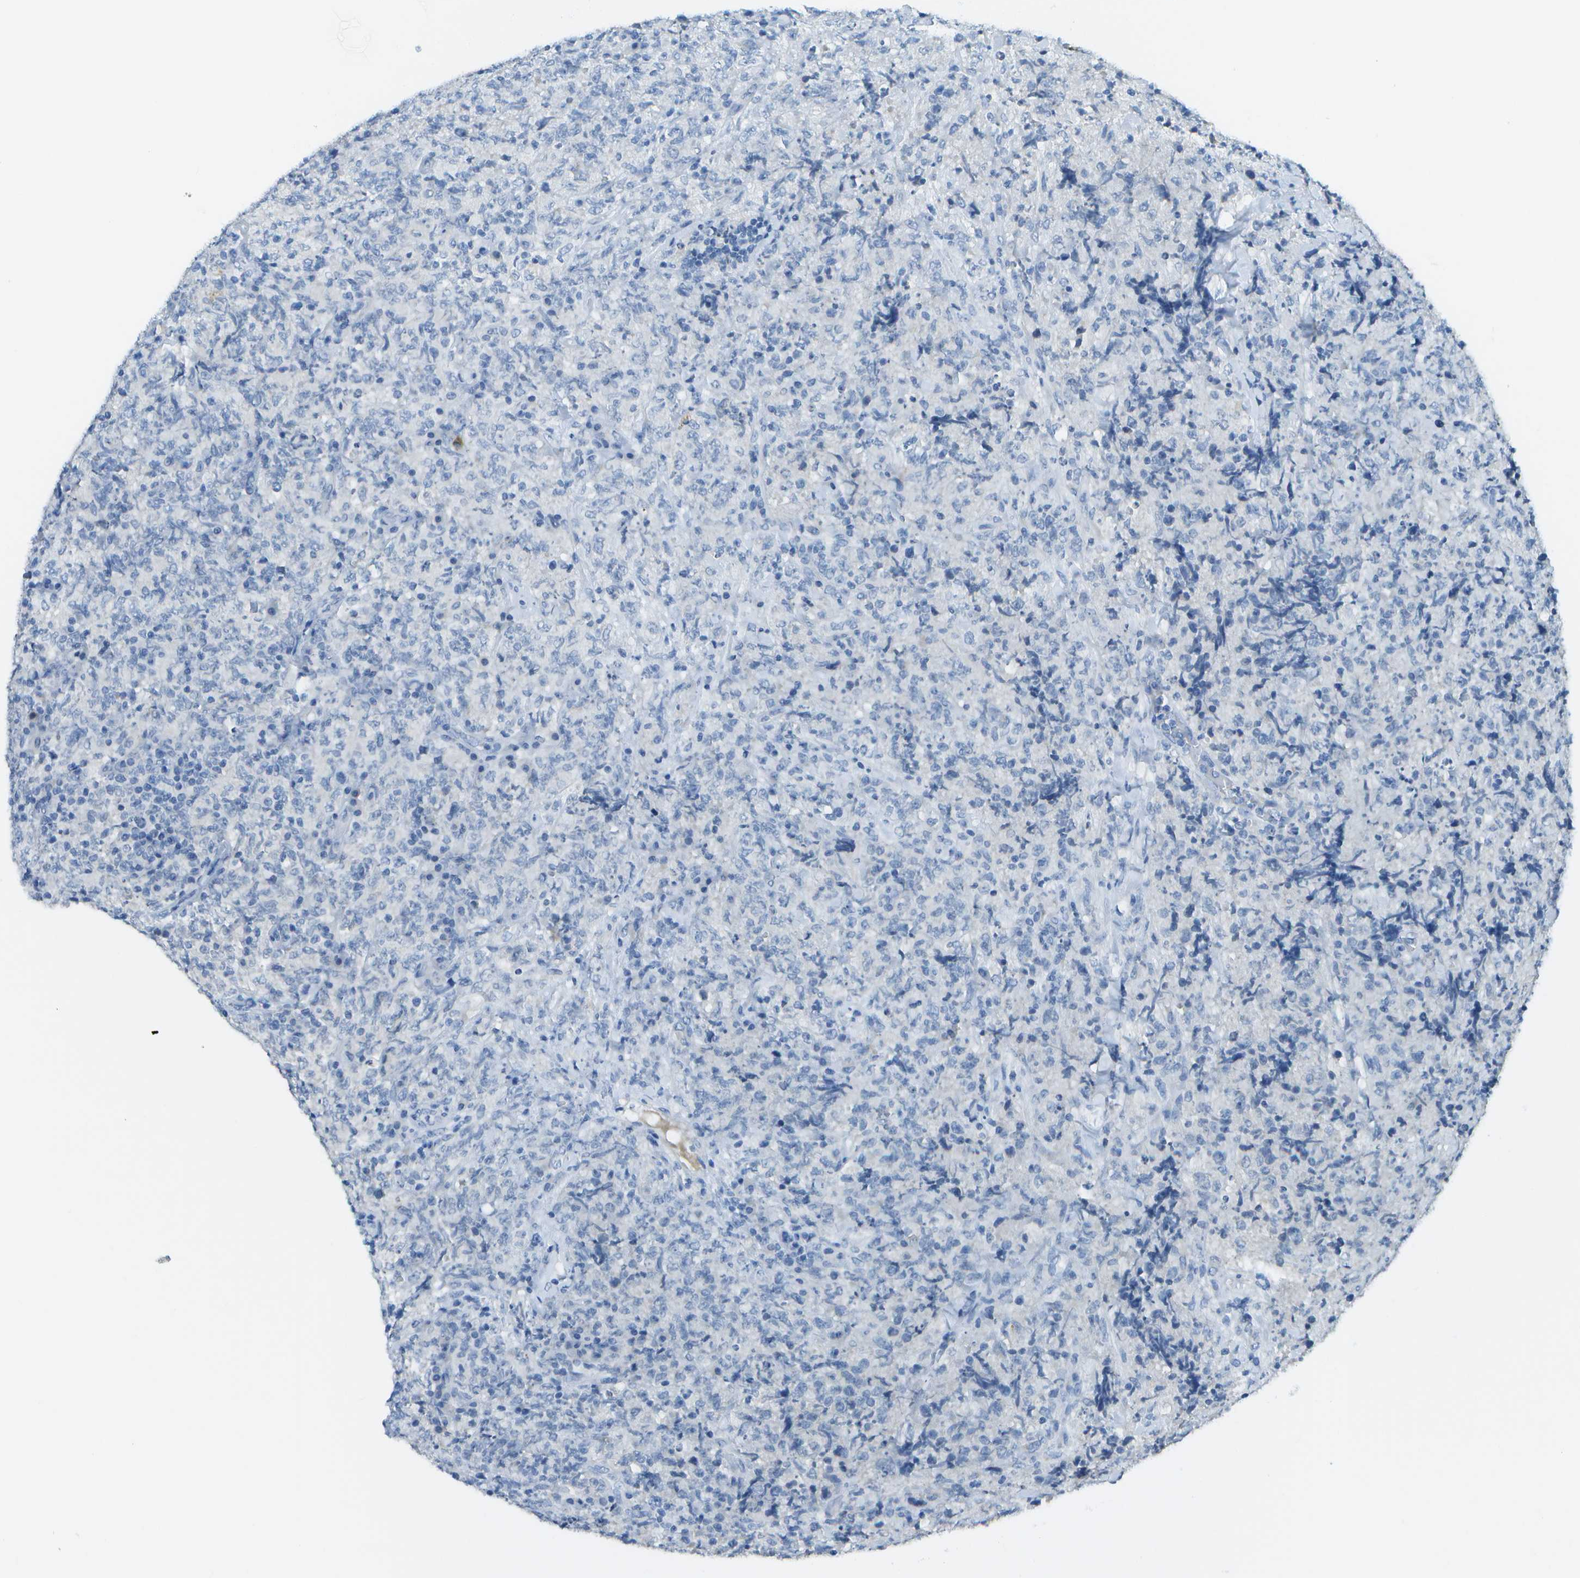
{"staining": {"intensity": "negative", "quantity": "none", "location": "none"}, "tissue": "lymphoma", "cell_type": "Tumor cells", "image_type": "cancer", "snomed": [{"axis": "morphology", "description": "Malignant lymphoma, non-Hodgkin's type, High grade"}, {"axis": "topography", "description": "Tonsil"}], "caption": "Immunohistochemistry of human lymphoma displays no expression in tumor cells.", "gene": "C1S", "patient": {"sex": "female", "age": 36}}